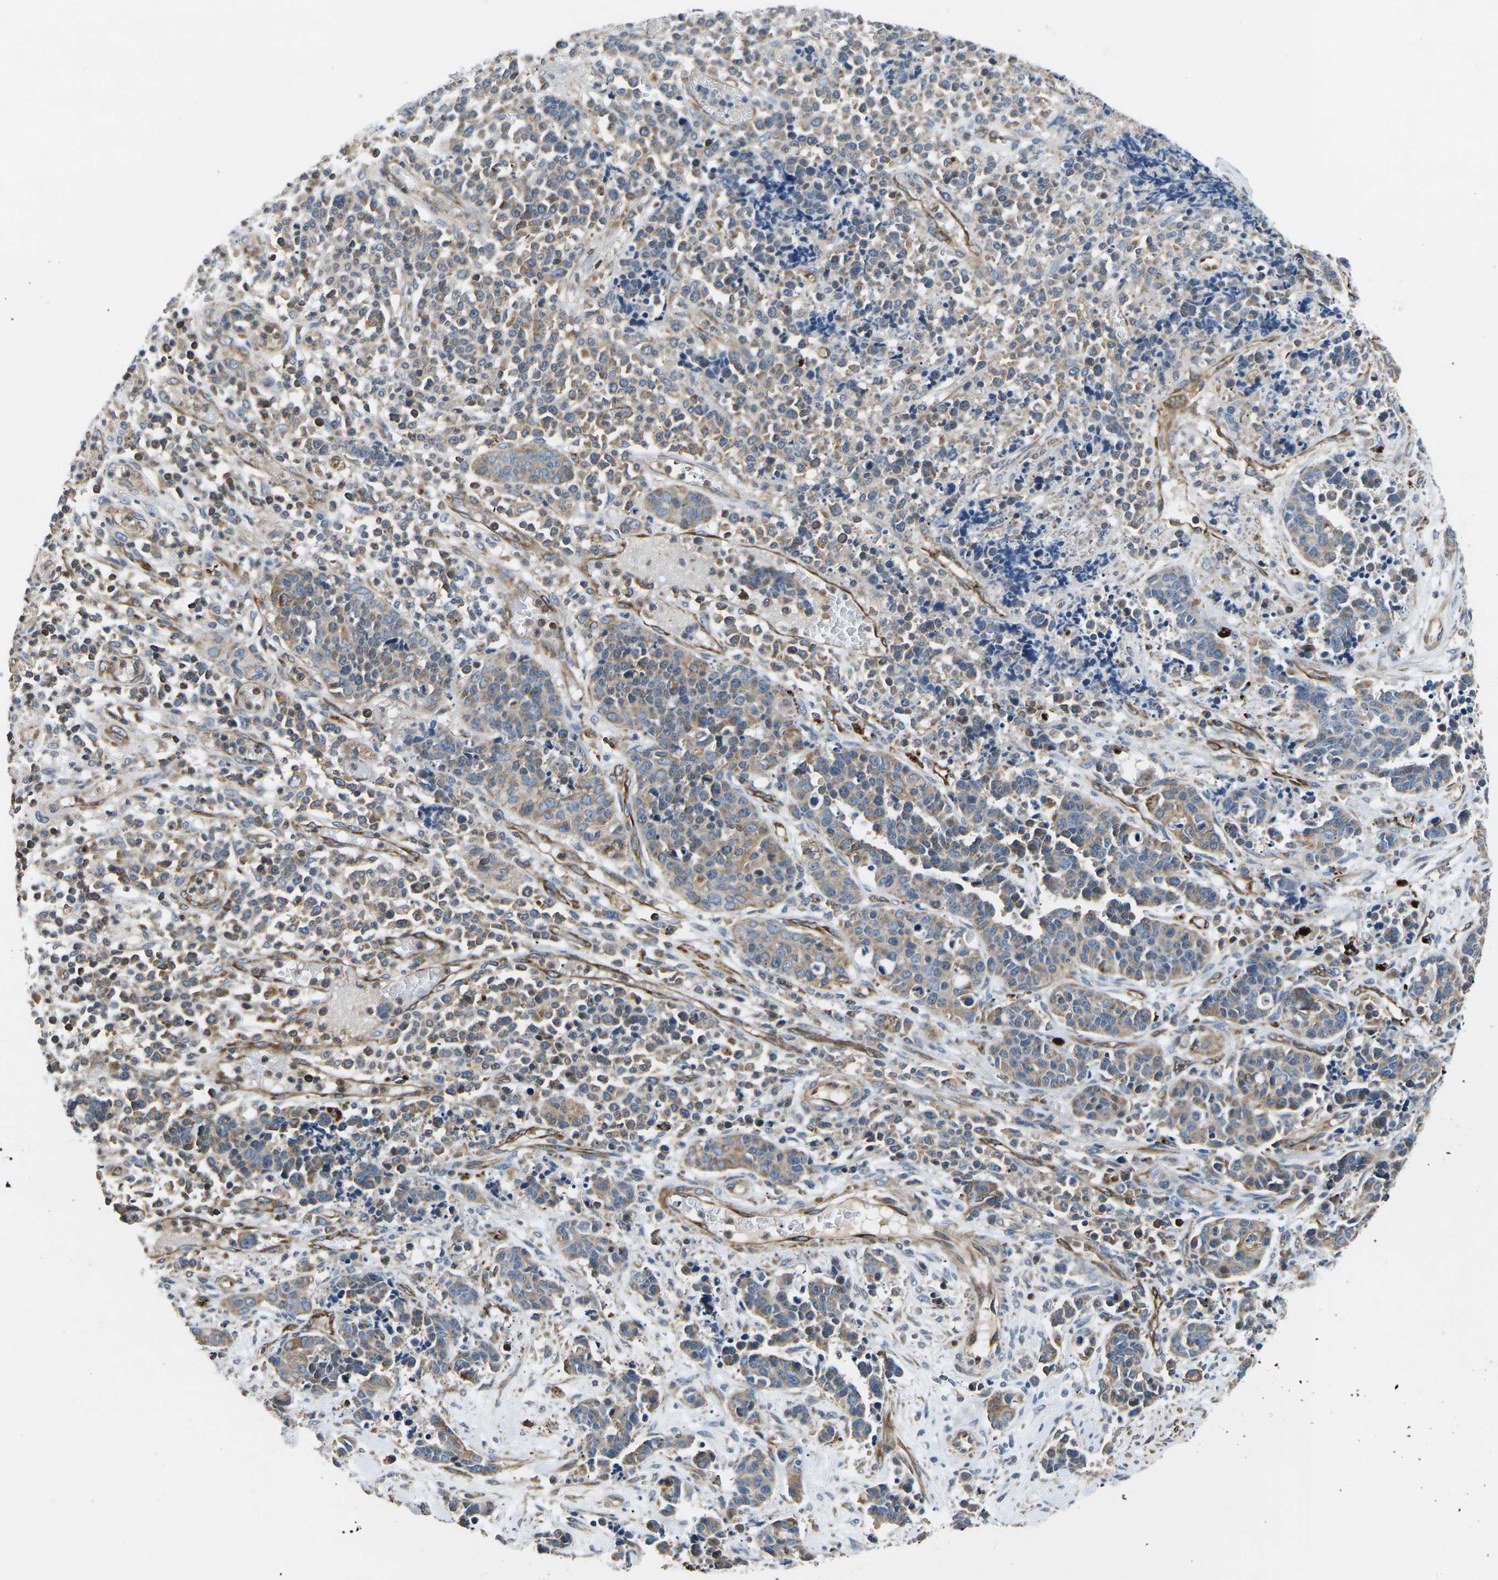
{"staining": {"intensity": "weak", "quantity": ">75%", "location": "cytoplasmic/membranous"}, "tissue": "cervical cancer", "cell_type": "Tumor cells", "image_type": "cancer", "snomed": [{"axis": "morphology", "description": "Squamous cell carcinoma, NOS"}, {"axis": "topography", "description": "Cervix"}], "caption": "High-power microscopy captured an IHC micrograph of cervical cancer (squamous cell carcinoma), revealing weak cytoplasmic/membranous staining in approximately >75% of tumor cells.", "gene": "KCNJ15", "patient": {"sex": "female", "age": 35}}